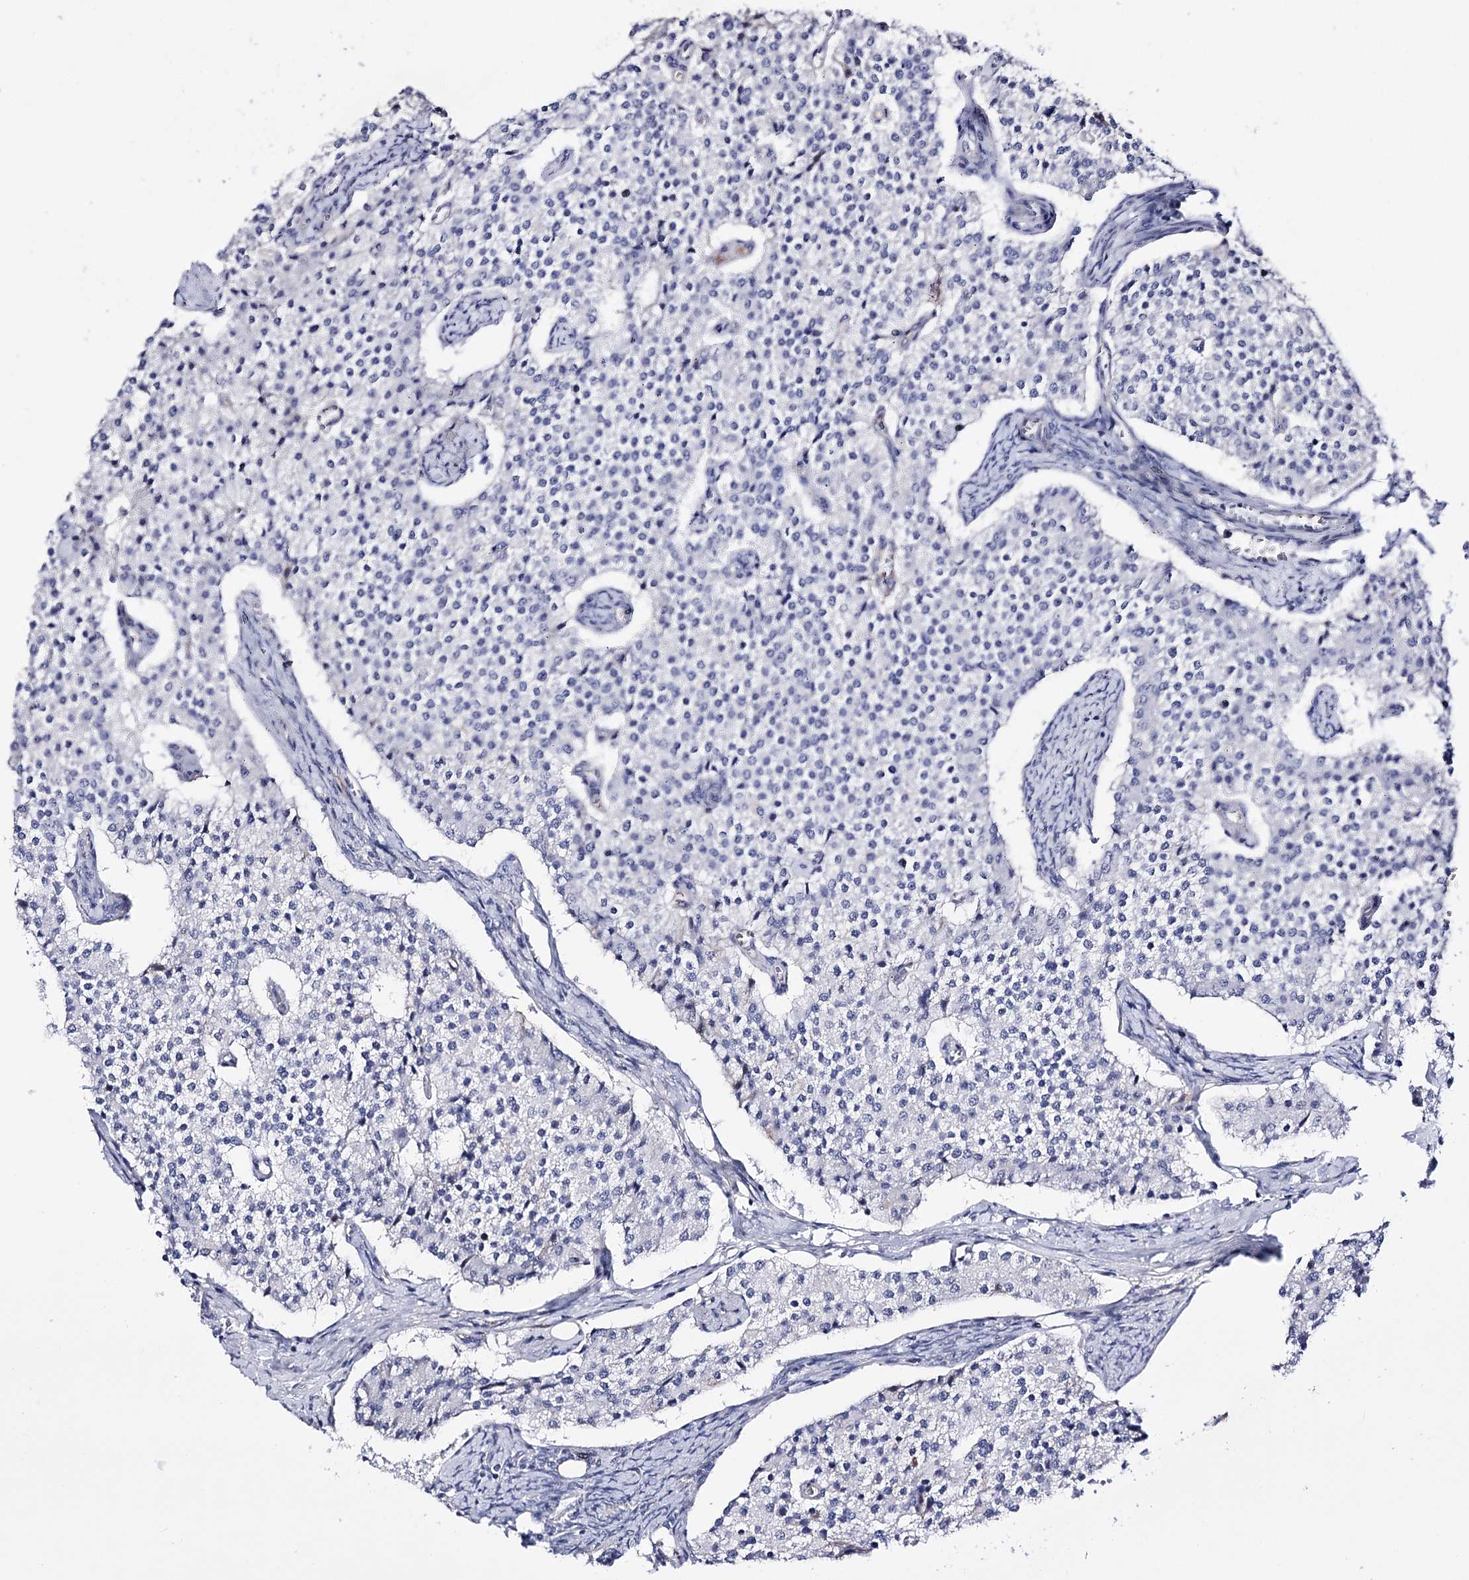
{"staining": {"intensity": "negative", "quantity": "none", "location": "none"}, "tissue": "carcinoid", "cell_type": "Tumor cells", "image_type": "cancer", "snomed": [{"axis": "morphology", "description": "Carcinoid, malignant, NOS"}, {"axis": "topography", "description": "Colon"}], "caption": "Immunohistochemistry (IHC) photomicrograph of carcinoid stained for a protein (brown), which reveals no staining in tumor cells. (DAB (3,3'-diaminobenzidine) IHC with hematoxylin counter stain).", "gene": "PCGF5", "patient": {"sex": "female", "age": 52}}